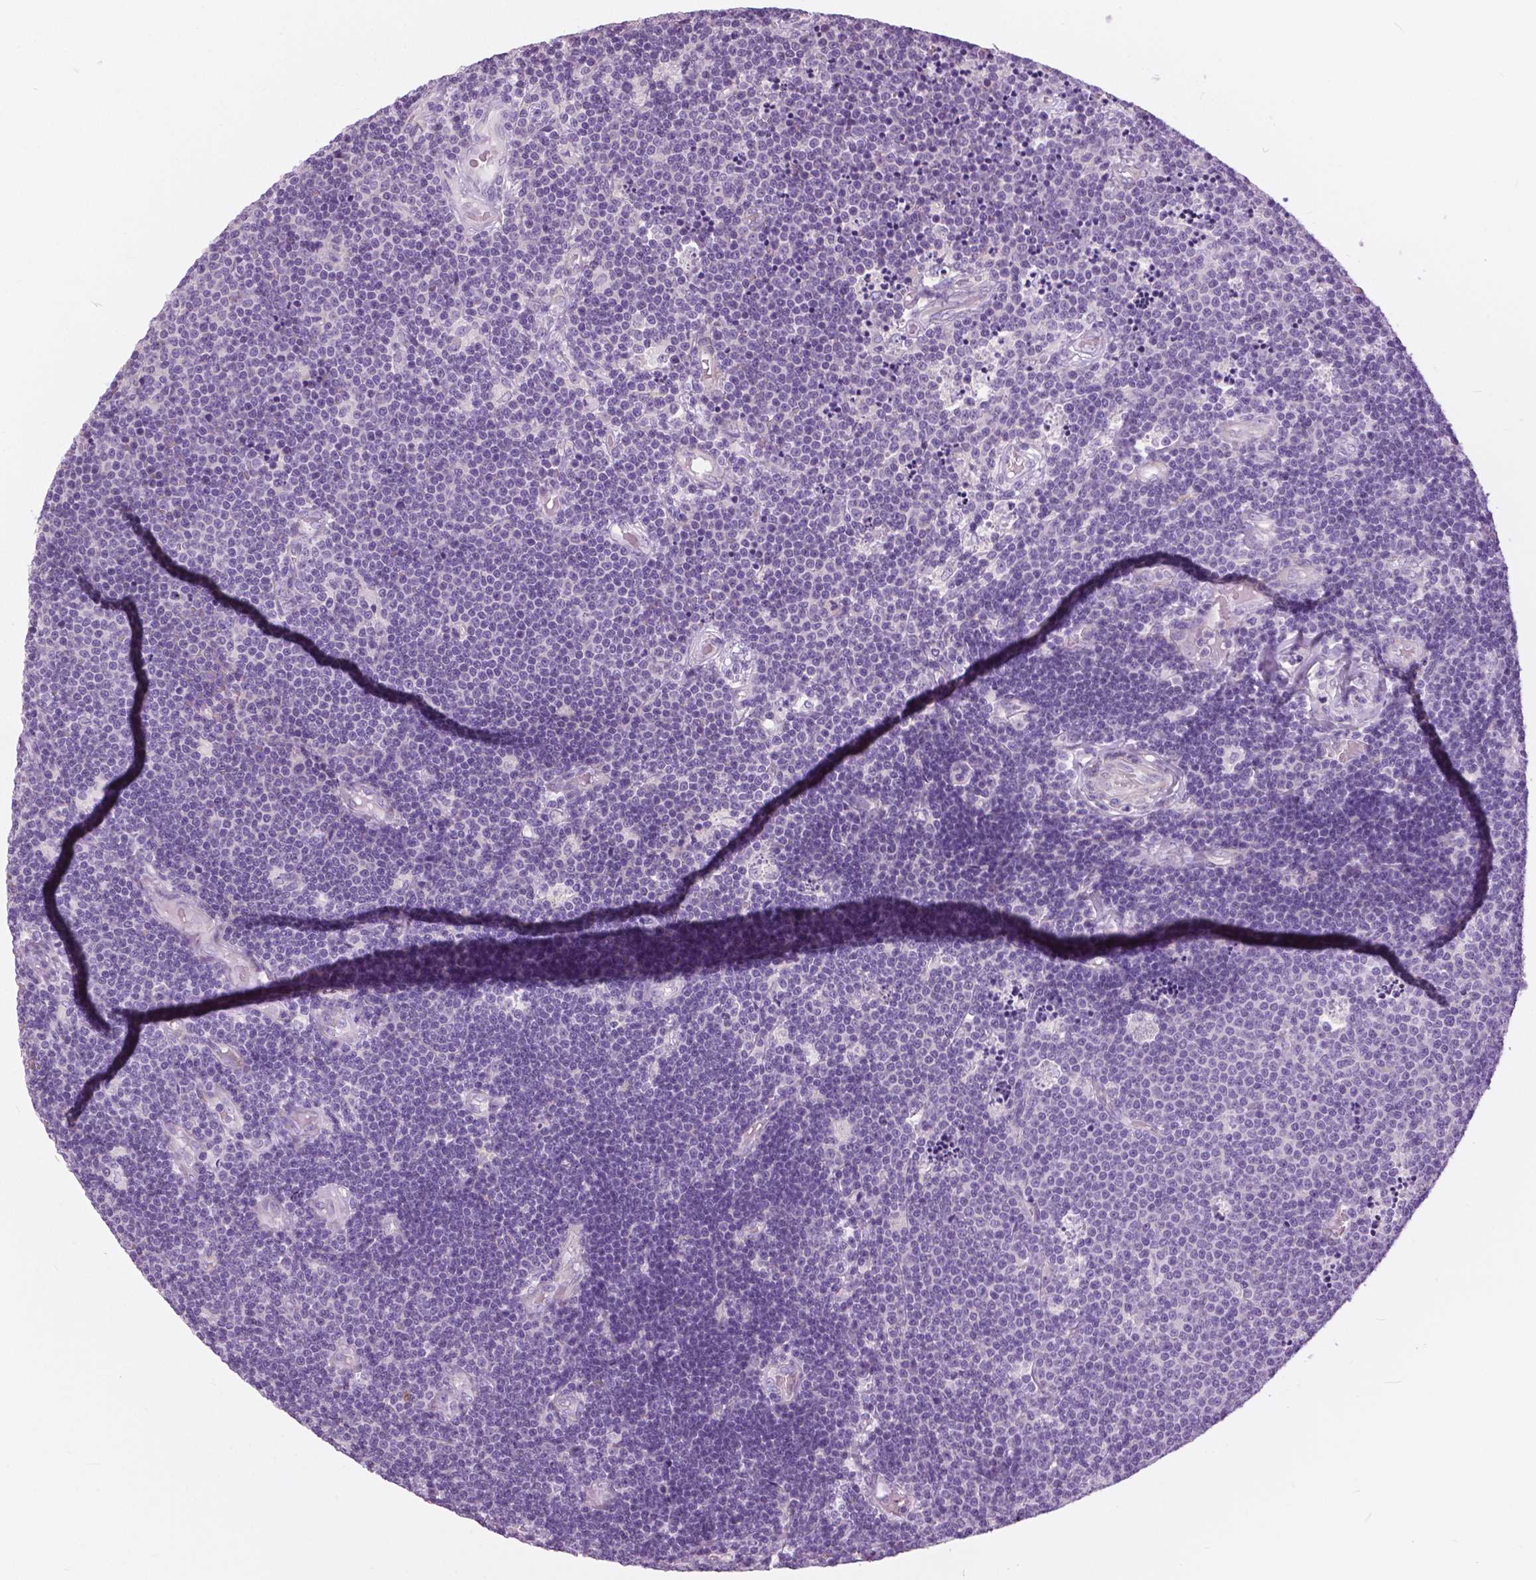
{"staining": {"intensity": "negative", "quantity": "none", "location": "none"}, "tissue": "lymphoma", "cell_type": "Tumor cells", "image_type": "cancer", "snomed": [{"axis": "morphology", "description": "Malignant lymphoma, non-Hodgkin's type, Low grade"}, {"axis": "topography", "description": "Brain"}], "caption": "An immunohistochemistry photomicrograph of malignant lymphoma, non-Hodgkin's type (low-grade) is shown. There is no staining in tumor cells of malignant lymphoma, non-Hodgkin's type (low-grade).", "gene": "SERPINI1", "patient": {"sex": "female", "age": 66}}